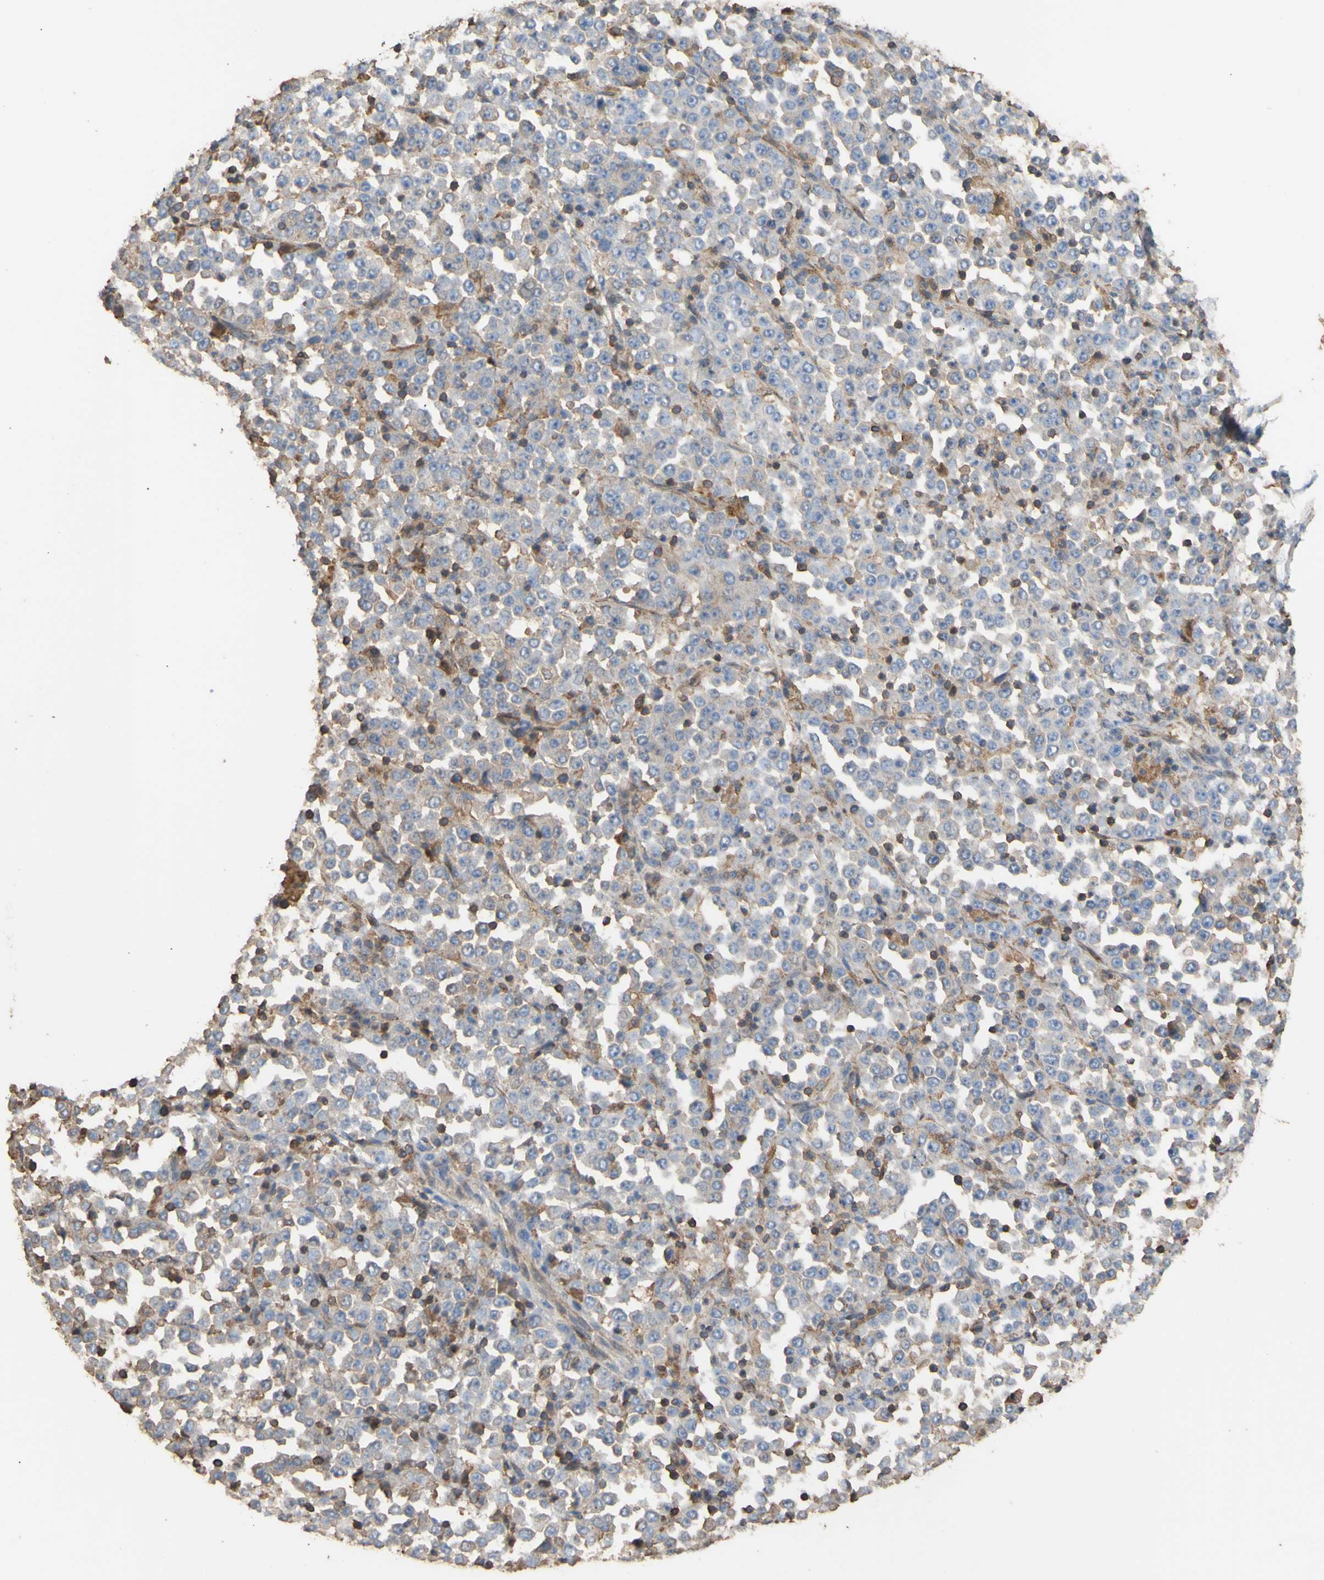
{"staining": {"intensity": "weak", "quantity": ">75%", "location": "cytoplasmic/membranous"}, "tissue": "stomach cancer", "cell_type": "Tumor cells", "image_type": "cancer", "snomed": [{"axis": "morphology", "description": "Normal tissue, NOS"}, {"axis": "morphology", "description": "Adenocarcinoma, NOS"}, {"axis": "topography", "description": "Stomach, upper"}, {"axis": "topography", "description": "Stomach"}], "caption": "About >75% of tumor cells in stomach cancer (adenocarcinoma) reveal weak cytoplasmic/membranous protein expression as visualized by brown immunohistochemical staining.", "gene": "ALDH9A1", "patient": {"sex": "male", "age": 59}}